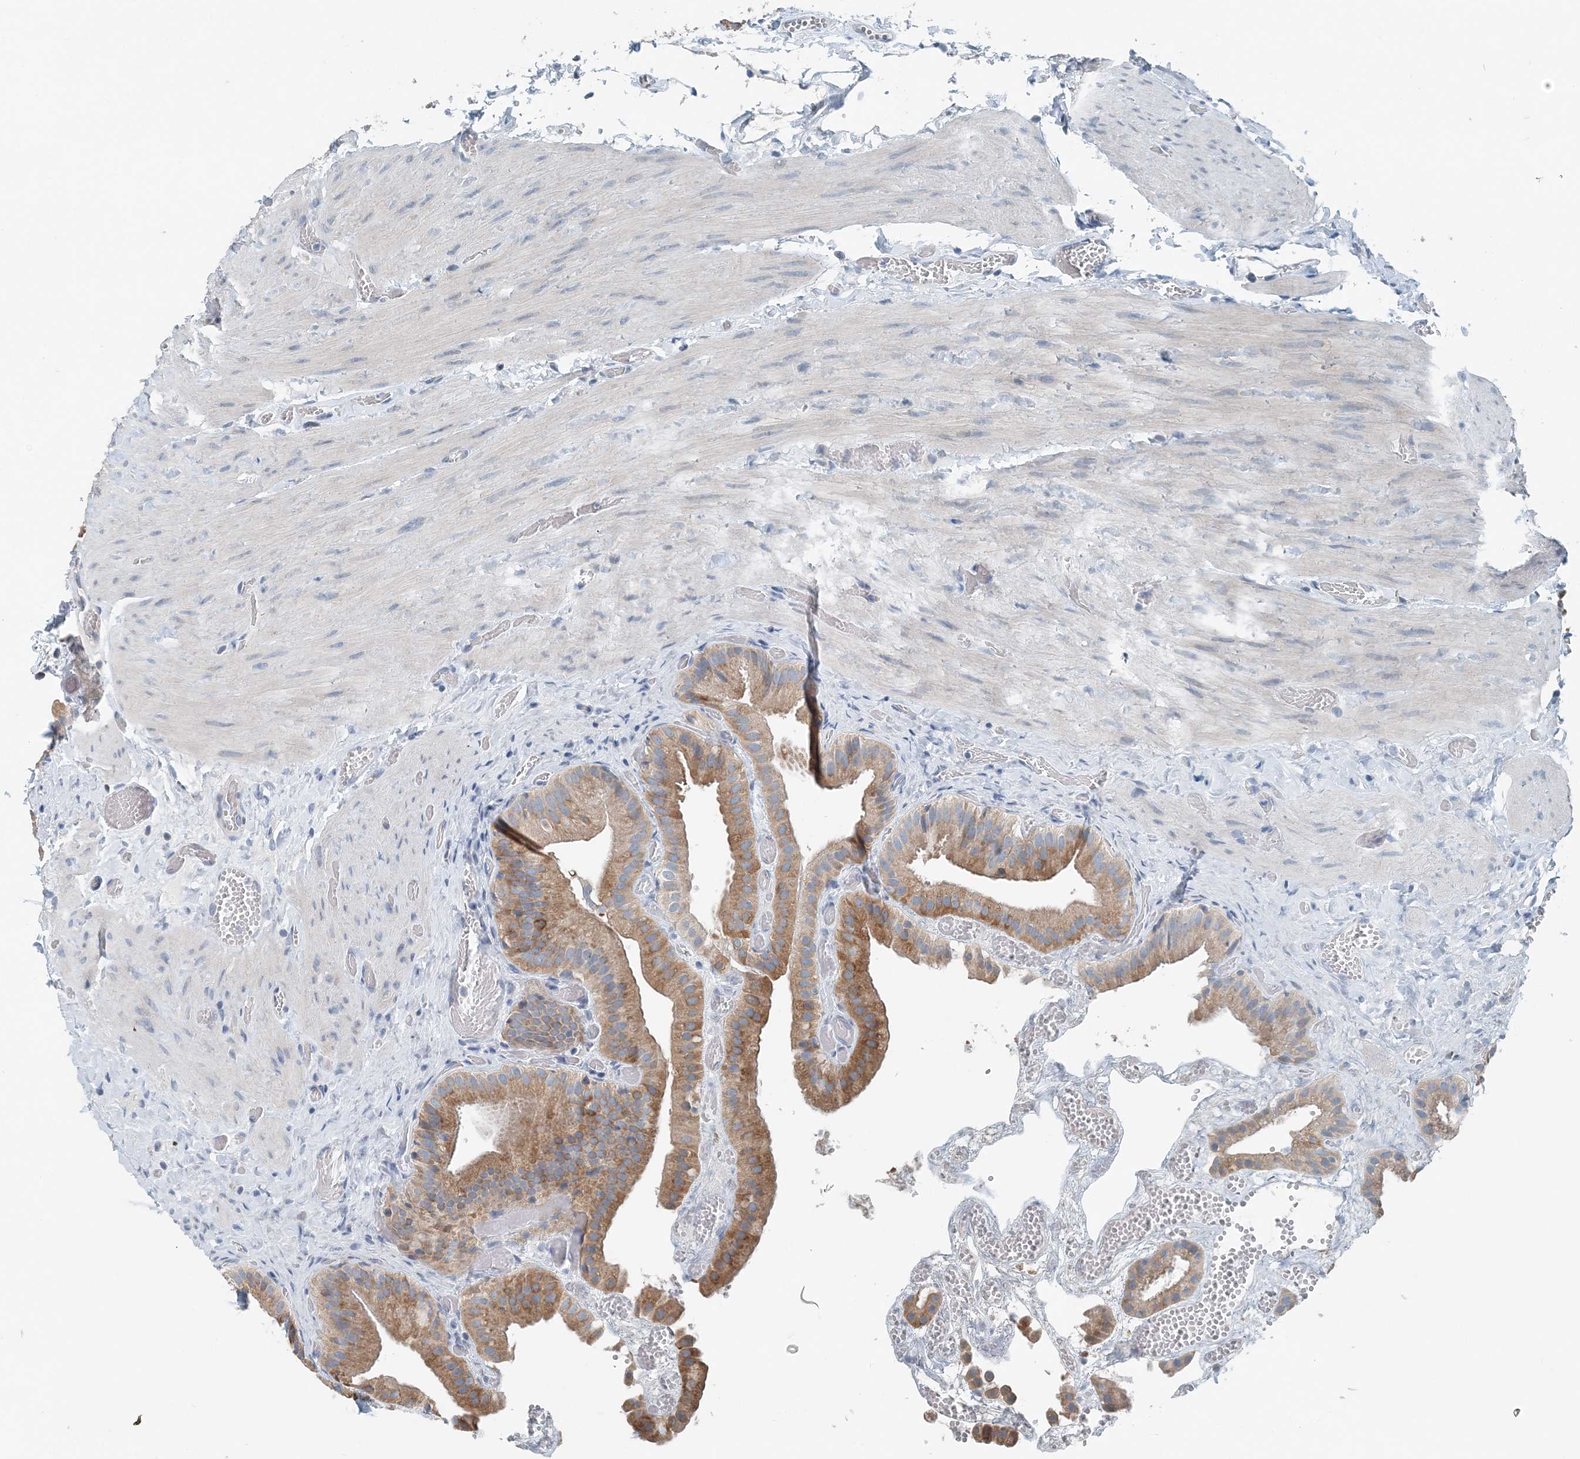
{"staining": {"intensity": "moderate", "quantity": ">75%", "location": "cytoplasmic/membranous"}, "tissue": "gallbladder", "cell_type": "Glandular cells", "image_type": "normal", "snomed": [{"axis": "morphology", "description": "Normal tissue, NOS"}, {"axis": "topography", "description": "Gallbladder"}], "caption": "Immunohistochemical staining of benign gallbladder shows >75% levels of moderate cytoplasmic/membranous protein staining in approximately >75% of glandular cells.", "gene": "EEF1A2", "patient": {"sex": "female", "age": 64}}